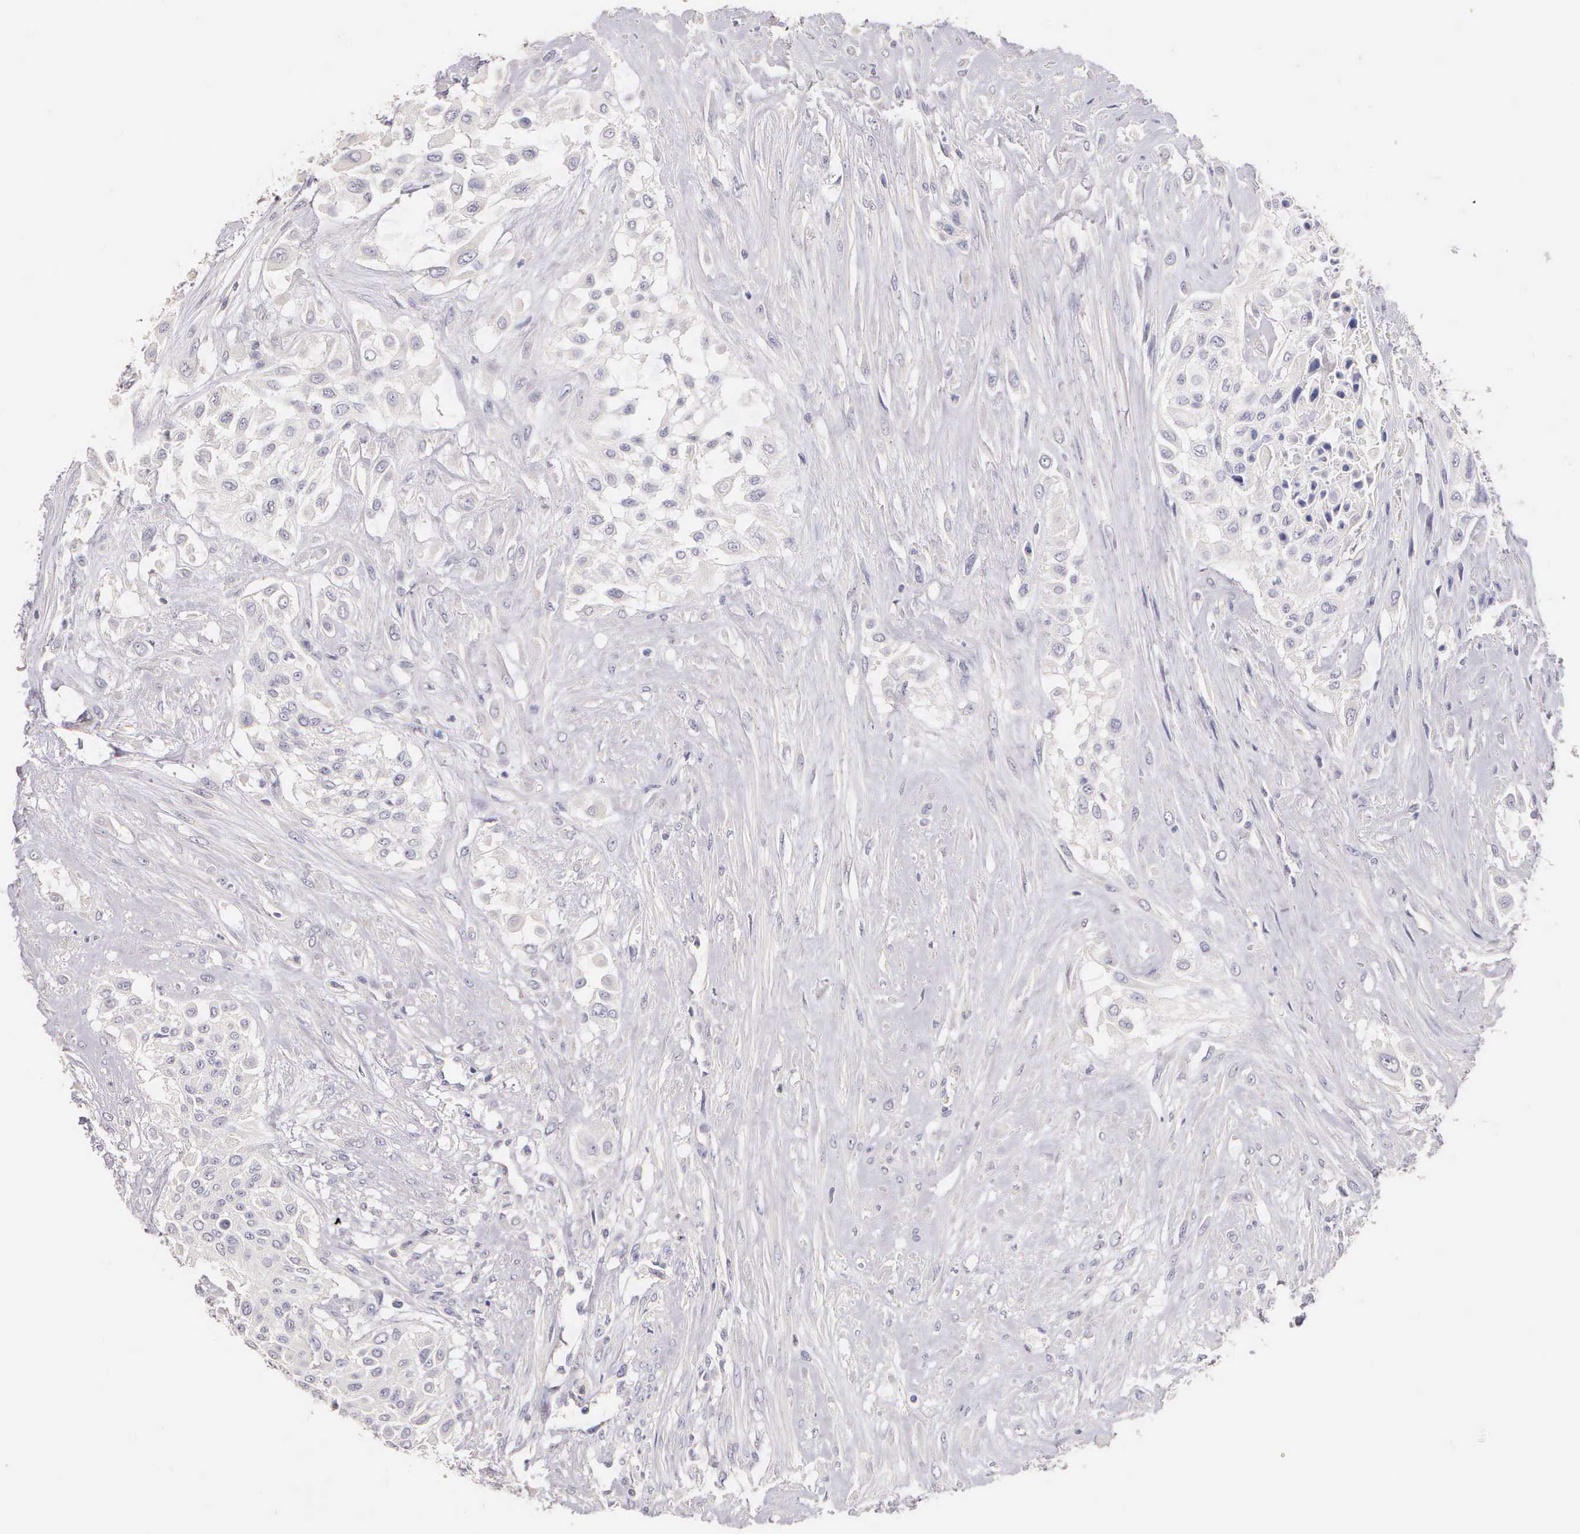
{"staining": {"intensity": "negative", "quantity": "none", "location": "none"}, "tissue": "urothelial cancer", "cell_type": "Tumor cells", "image_type": "cancer", "snomed": [{"axis": "morphology", "description": "Urothelial carcinoma, High grade"}, {"axis": "topography", "description": "Urinary bladder"}], "caption": "The IHC micrograph has no significant expression in tumor cells of urothelial carcinoma (high-grade) tissue.", "gene": "ESR1", "patient": {"sex": "male", "age": 57}}